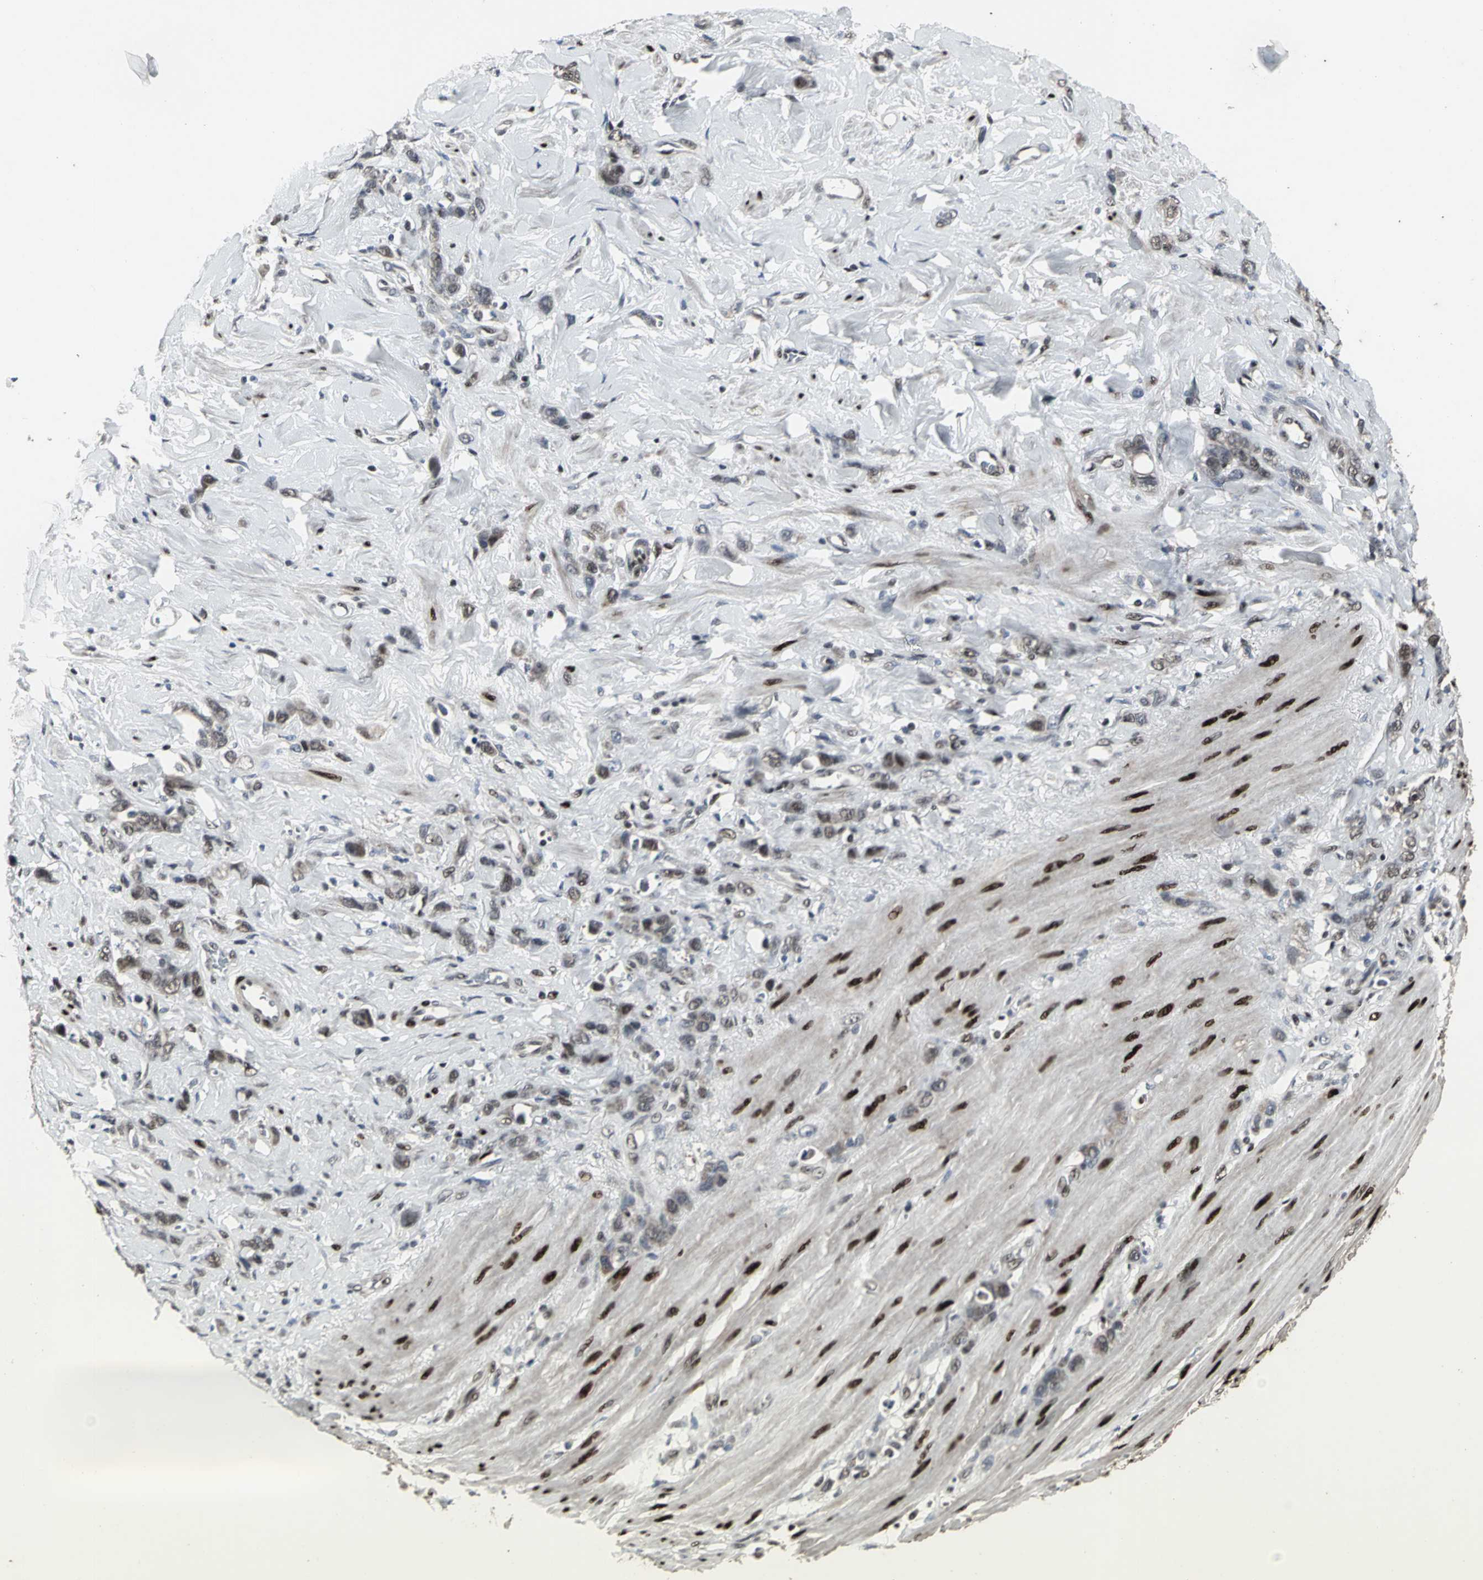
{"staining": {"intensity": "weak", "quantity": "25%-75%", "location": "nuclear"}, "tissue": "stomach cancer", "cell_type": "Tumor cells", "image_type": "cancer", "snomed": [{"axis": "morphology", "description": "Normal tissue, NOS"}, {"axis": "morphology", "description": "Adenocarcinoma, NOS"}, {"axis": "topography", "description": "Stomach"}], "caption": "Stomach cancer stained with a protein marker displays weak staining in tumor cells.", "gene": "SRF", "patient": {"sex": "male", "age": 82}}